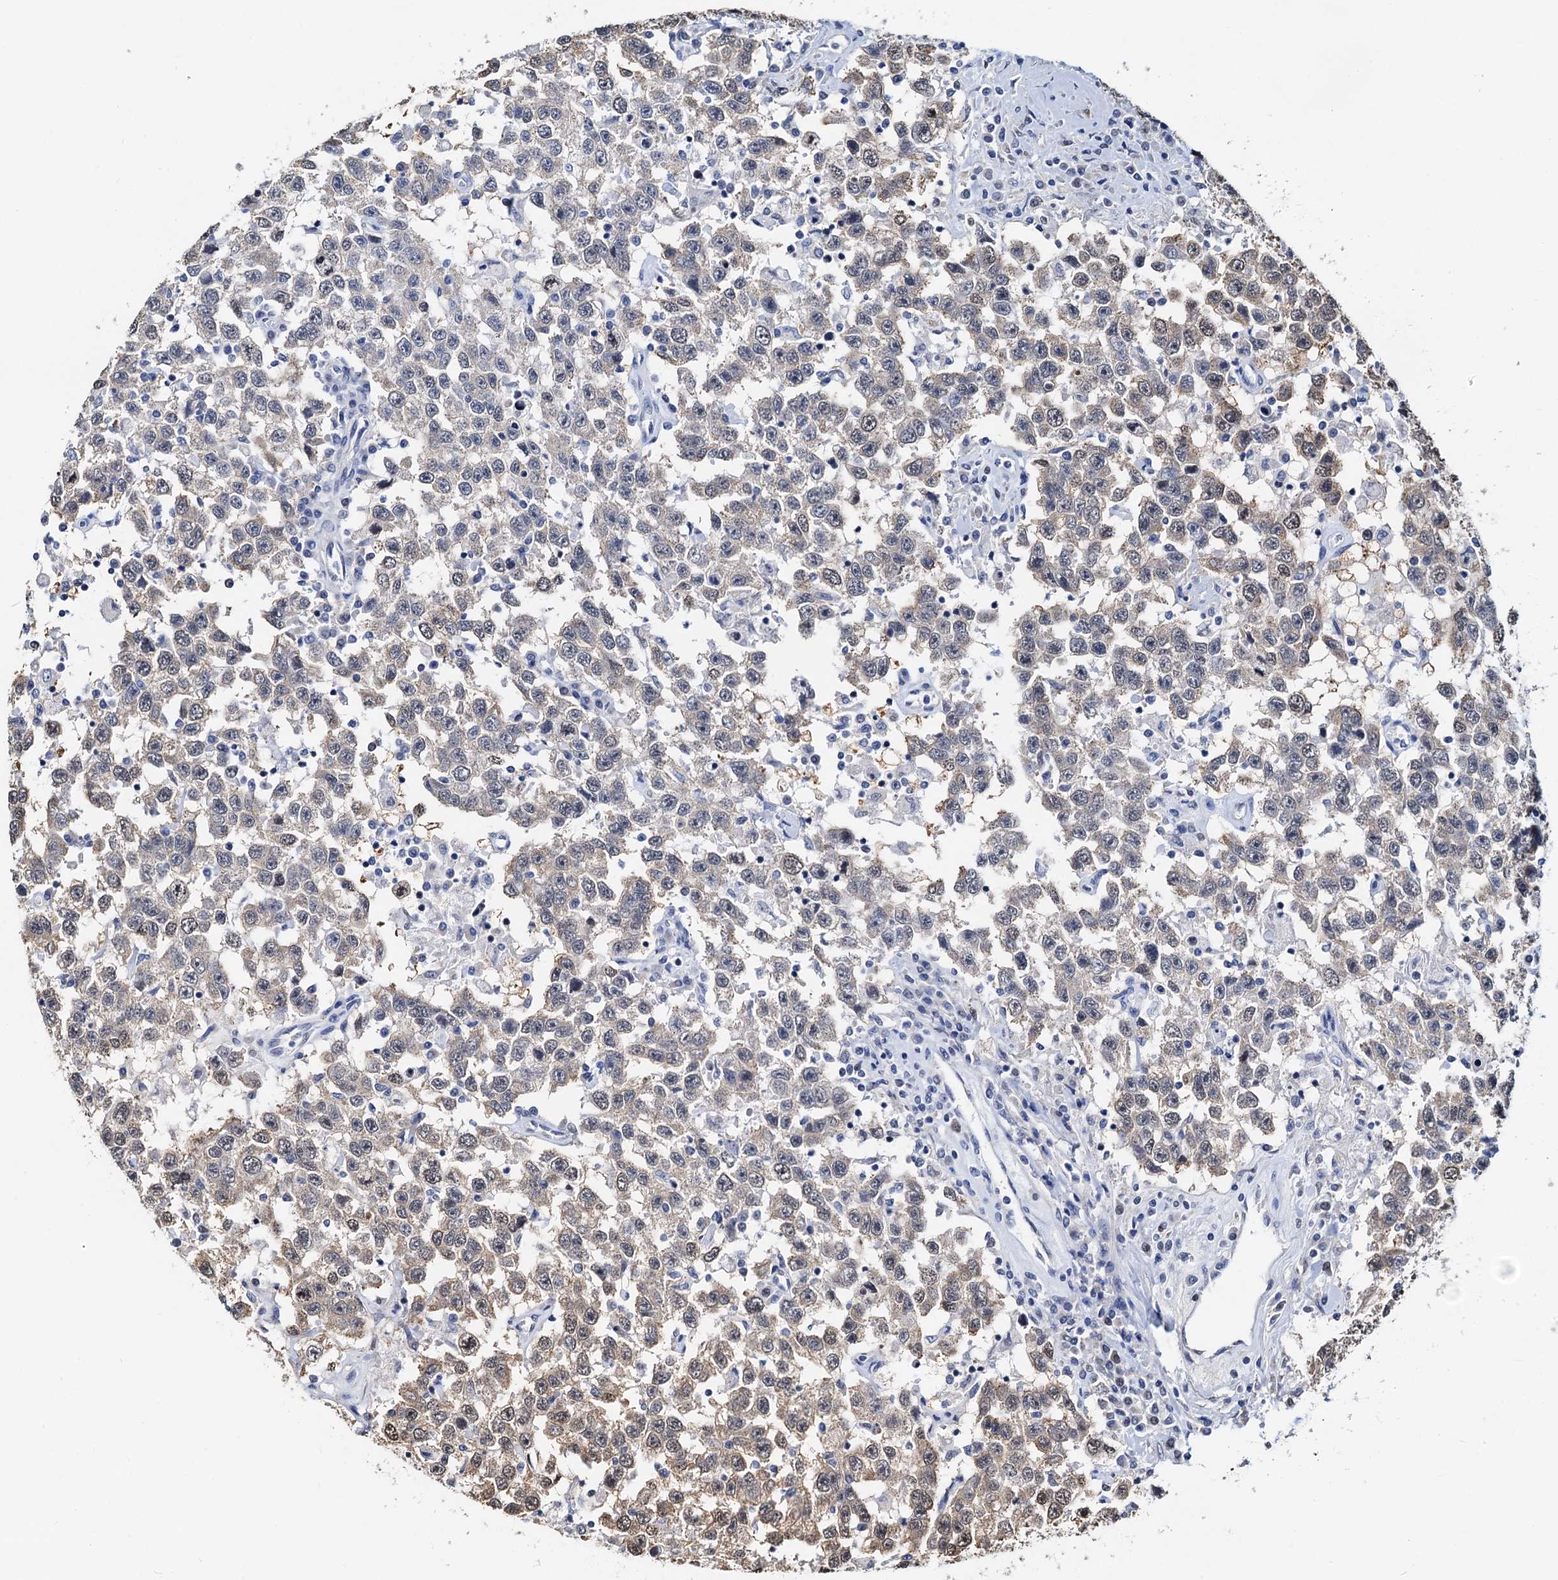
{"staining": {"intensity": "strong", "quantity": "25%-75%", "location": "cytoplasmic/membranous,nuclear"}, "tissue": "testis cancer", "cell_type": "Tumor cells", "image_type": "cancer", "snomed": [{"axis": "morphology", "description": "Seminoma, NOS"}, {"axis": "topography", "description": "Testis"}], "caption": "Testis cancer tissue reveals strong cytoplasmic/membranous and nuclear expression in about 25%-75% of tumor cells, visualized by immunohistochemistry.", "gene": "PTGES3", "patient": {"sex": "male", "age": 41}}